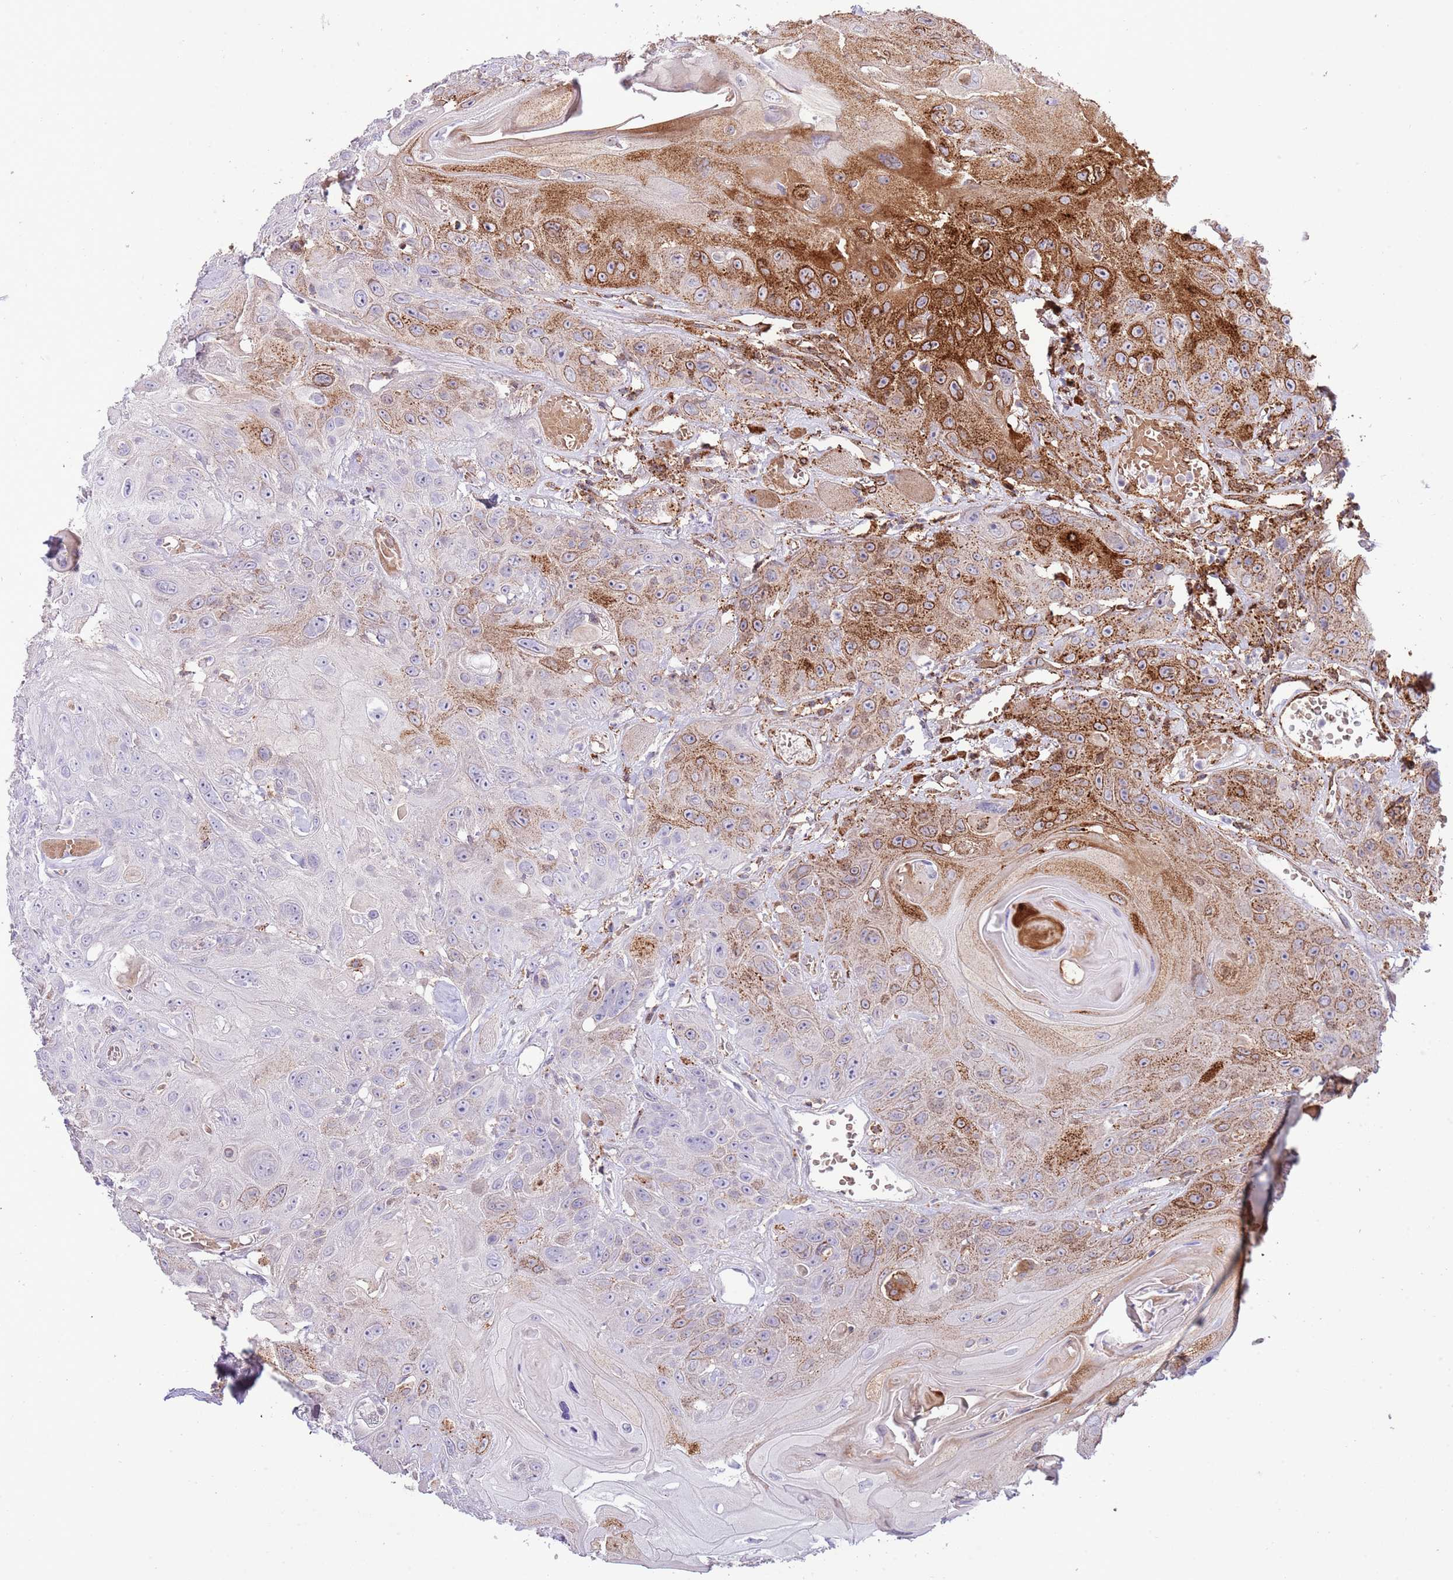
{"staining": {"intensity": "strong", "quantity": "25%-75%", "location": "cytoplasmic/membranous"}, "tissue": "head and neck cancer", "cell_type": "Tumor cells", "image_type": "cancer", "snomed": [{"axis": "morphology", "description": "Squamous cell carcinoma, NOS"}, {"axis": "topography", "description": "Head-Neck"}], "caption": "IHC of head and neck squamous cell carcinoma reveals high levels of strong cytoplasmic/membranous positivity in about 25%-75% of tumor cells. The staining is performed using DAB (3,3'-diaminobenzidine) brown chromogen to label protein expression. The nuclei are counter-stained blue using hematoxylin.", "gene": "ABHD17A", "patient": {"sex": "female", "age": 59}}